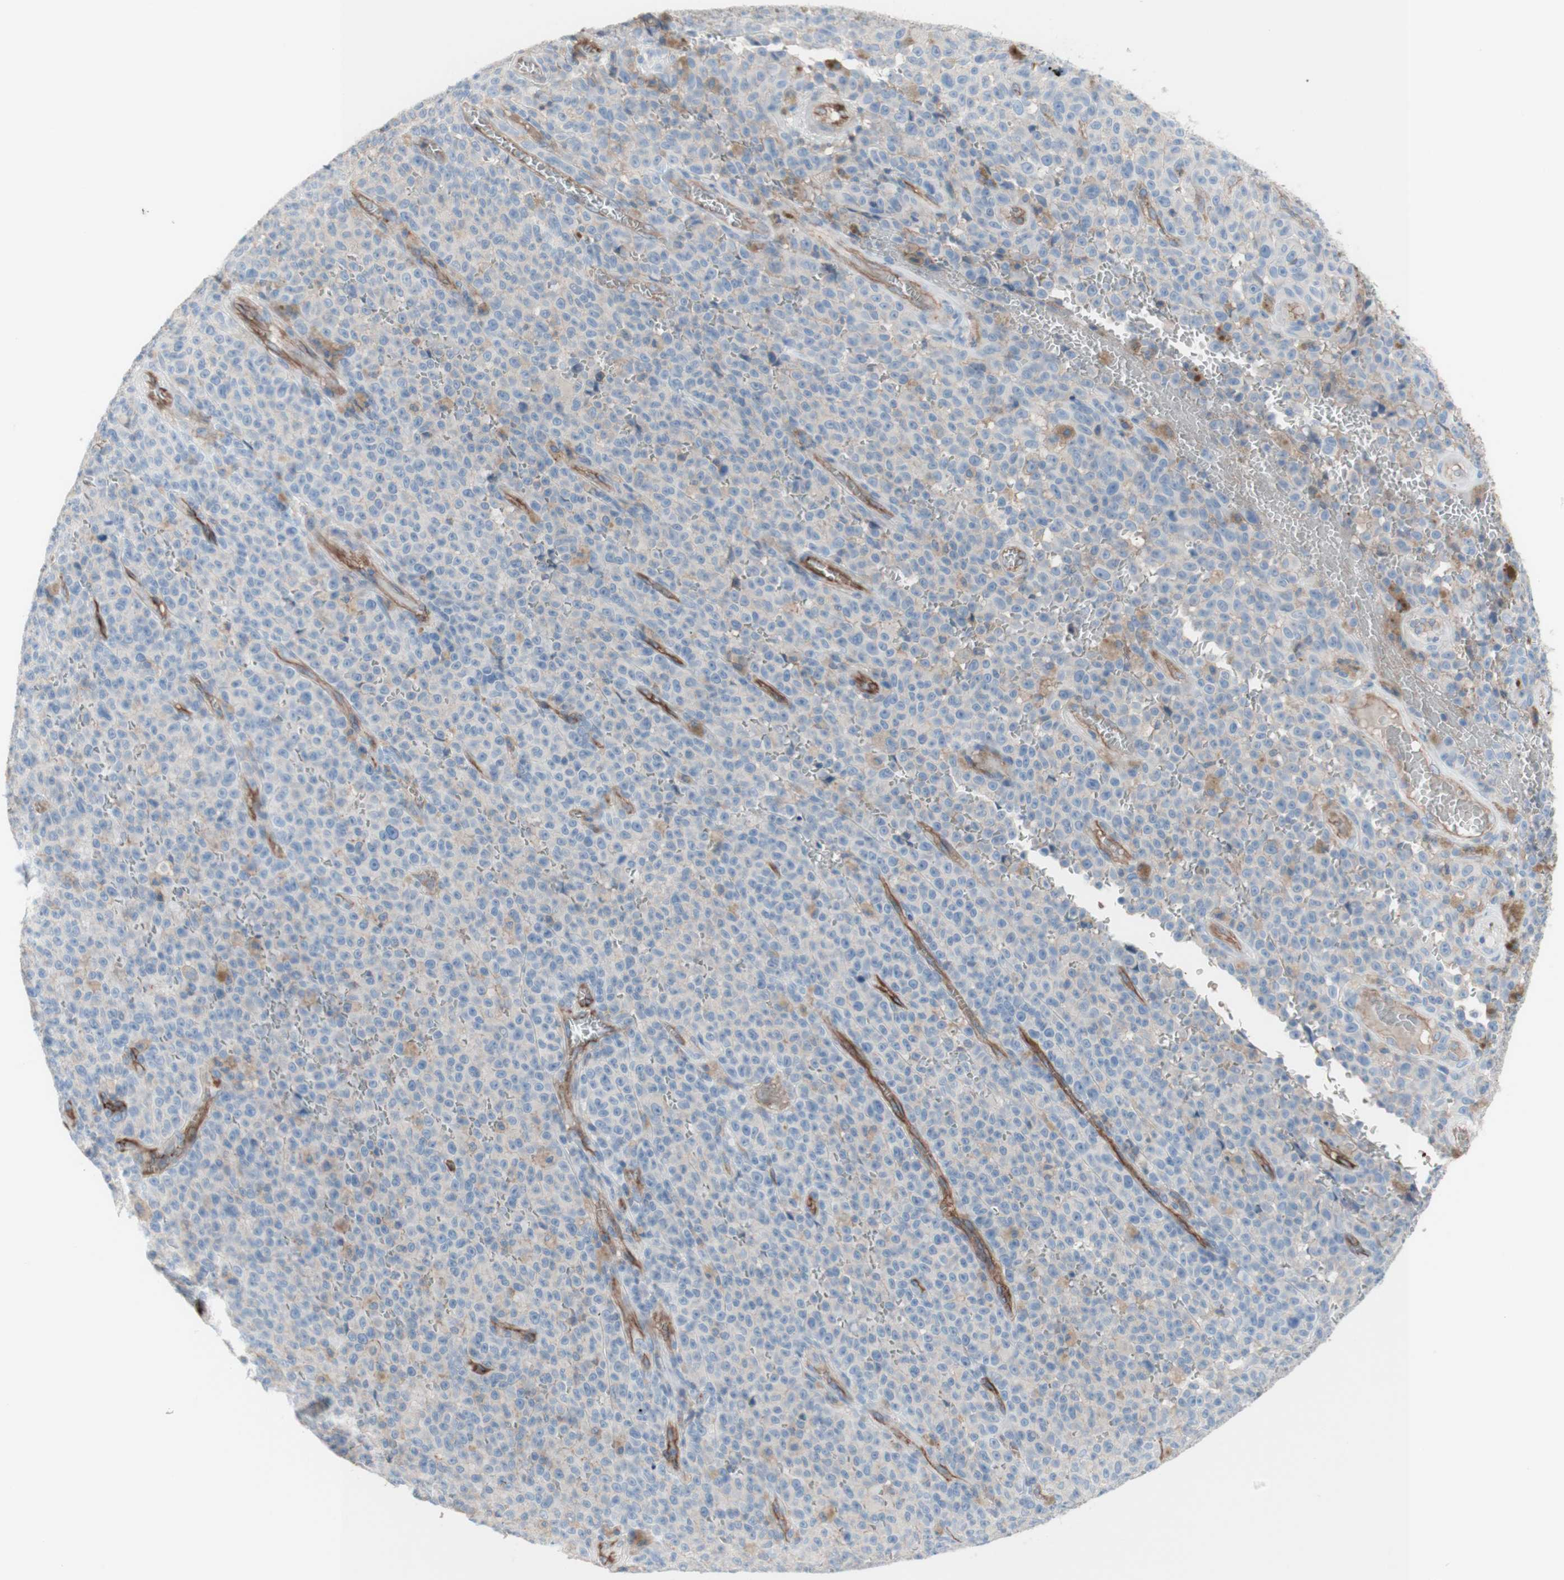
{"staining": {"intensity": "negative", "quantity": "none", "location": "none"}, "tissue": "melanoma", "cell_type": "Tumor cells", "image_type": "cancer", "snomed": [{"axis": "morphology", "description": "Malignant melanoma, NOS"}, {"axis": "topography", "description": "Skin"}], "caption": "There is no significant positivity in tumor cells of melanoma.", "gene": "CD46", "patient": {"sex": "female", "age": 82}}